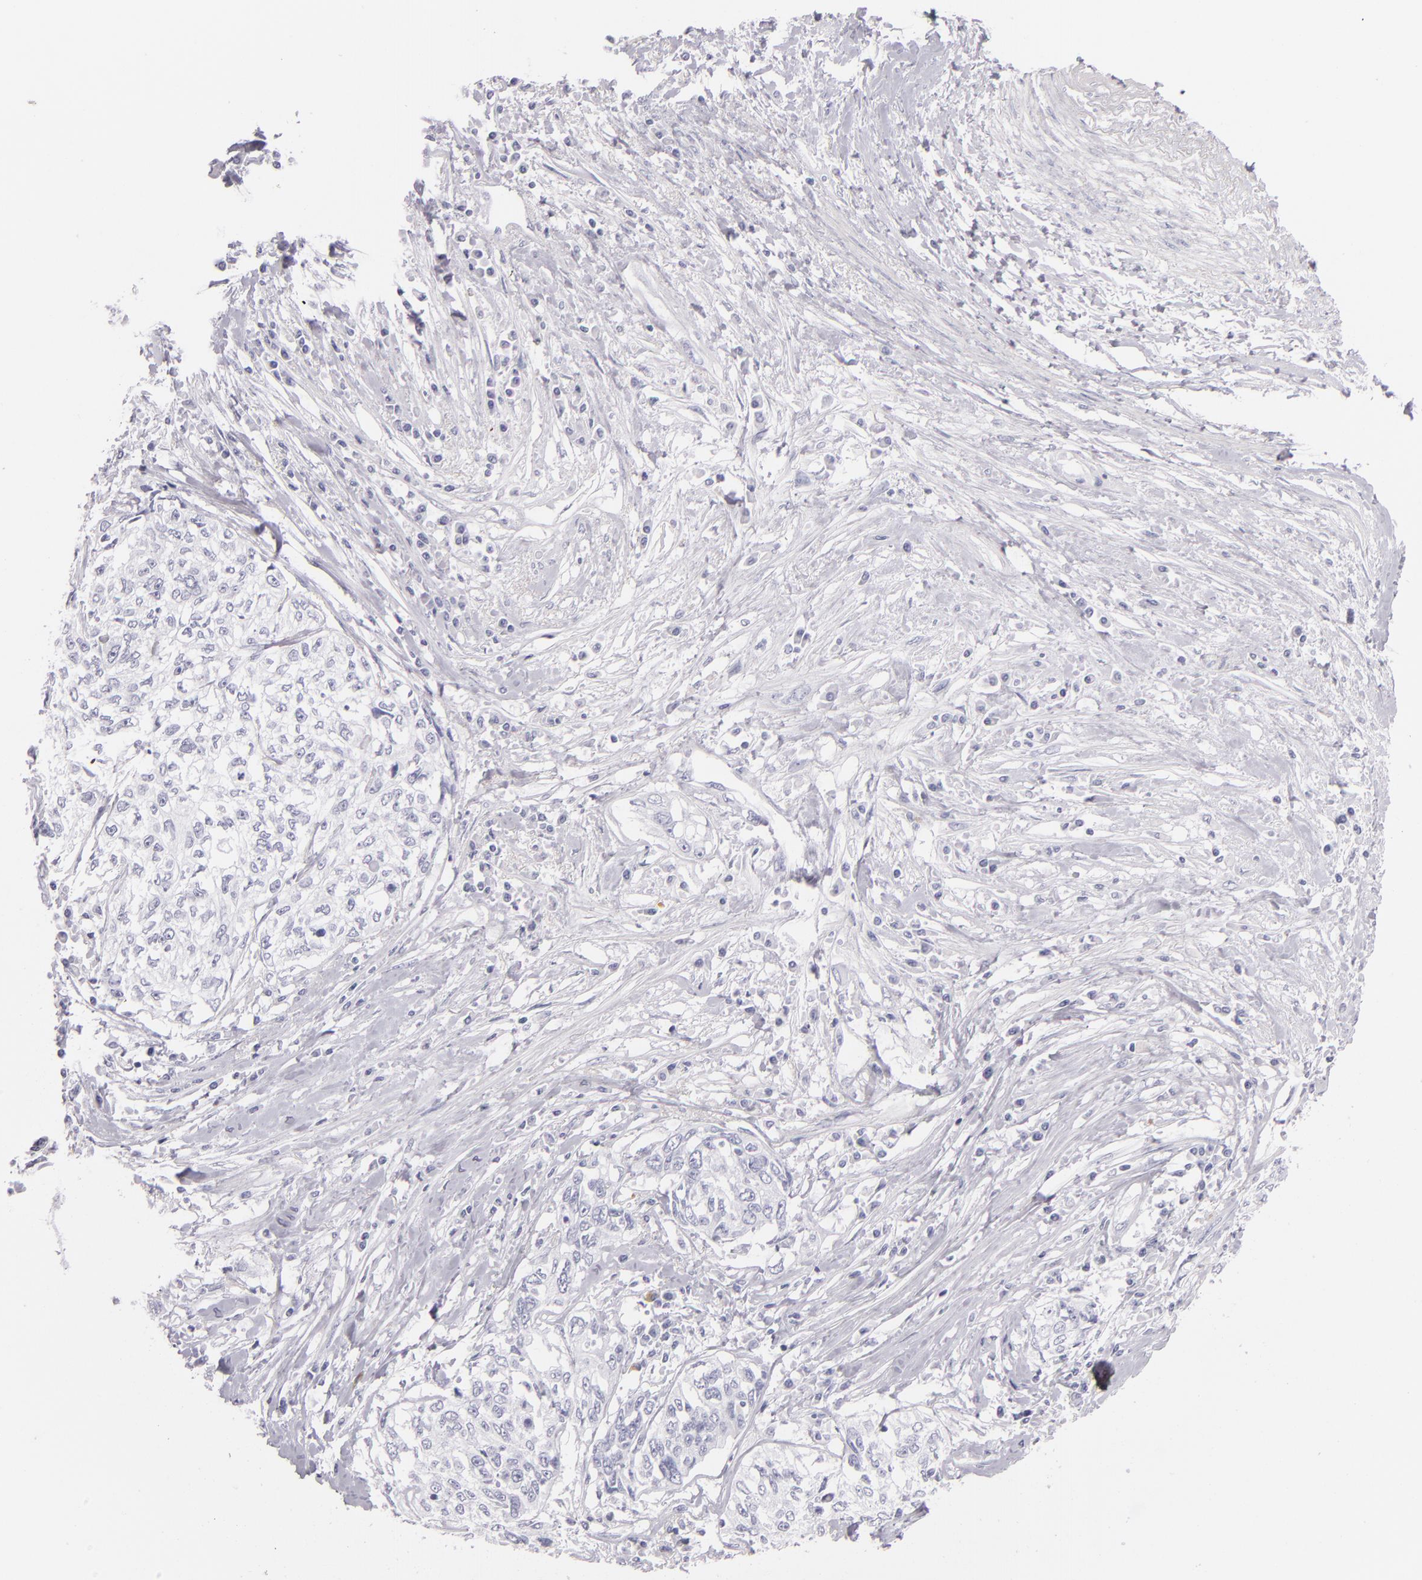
{"staining": {"intensity": "negative", "quantity": "none", "location": "none"}, "tissue": "cervical cancer", "cell_type": "Tumor cells", "image_type": "cancer", "snomed": [{"axis": "morphology", "description": "Squamous cell carcinoma, NOS"}, {"axis": "topography", "description": "Cervix"}], "caption": "Tumor cells are negative for brown protein staining in squamous cell carcinoma (cervical).", "gene": "FABP1", "patient": {"sex": "female", "age": 57}}